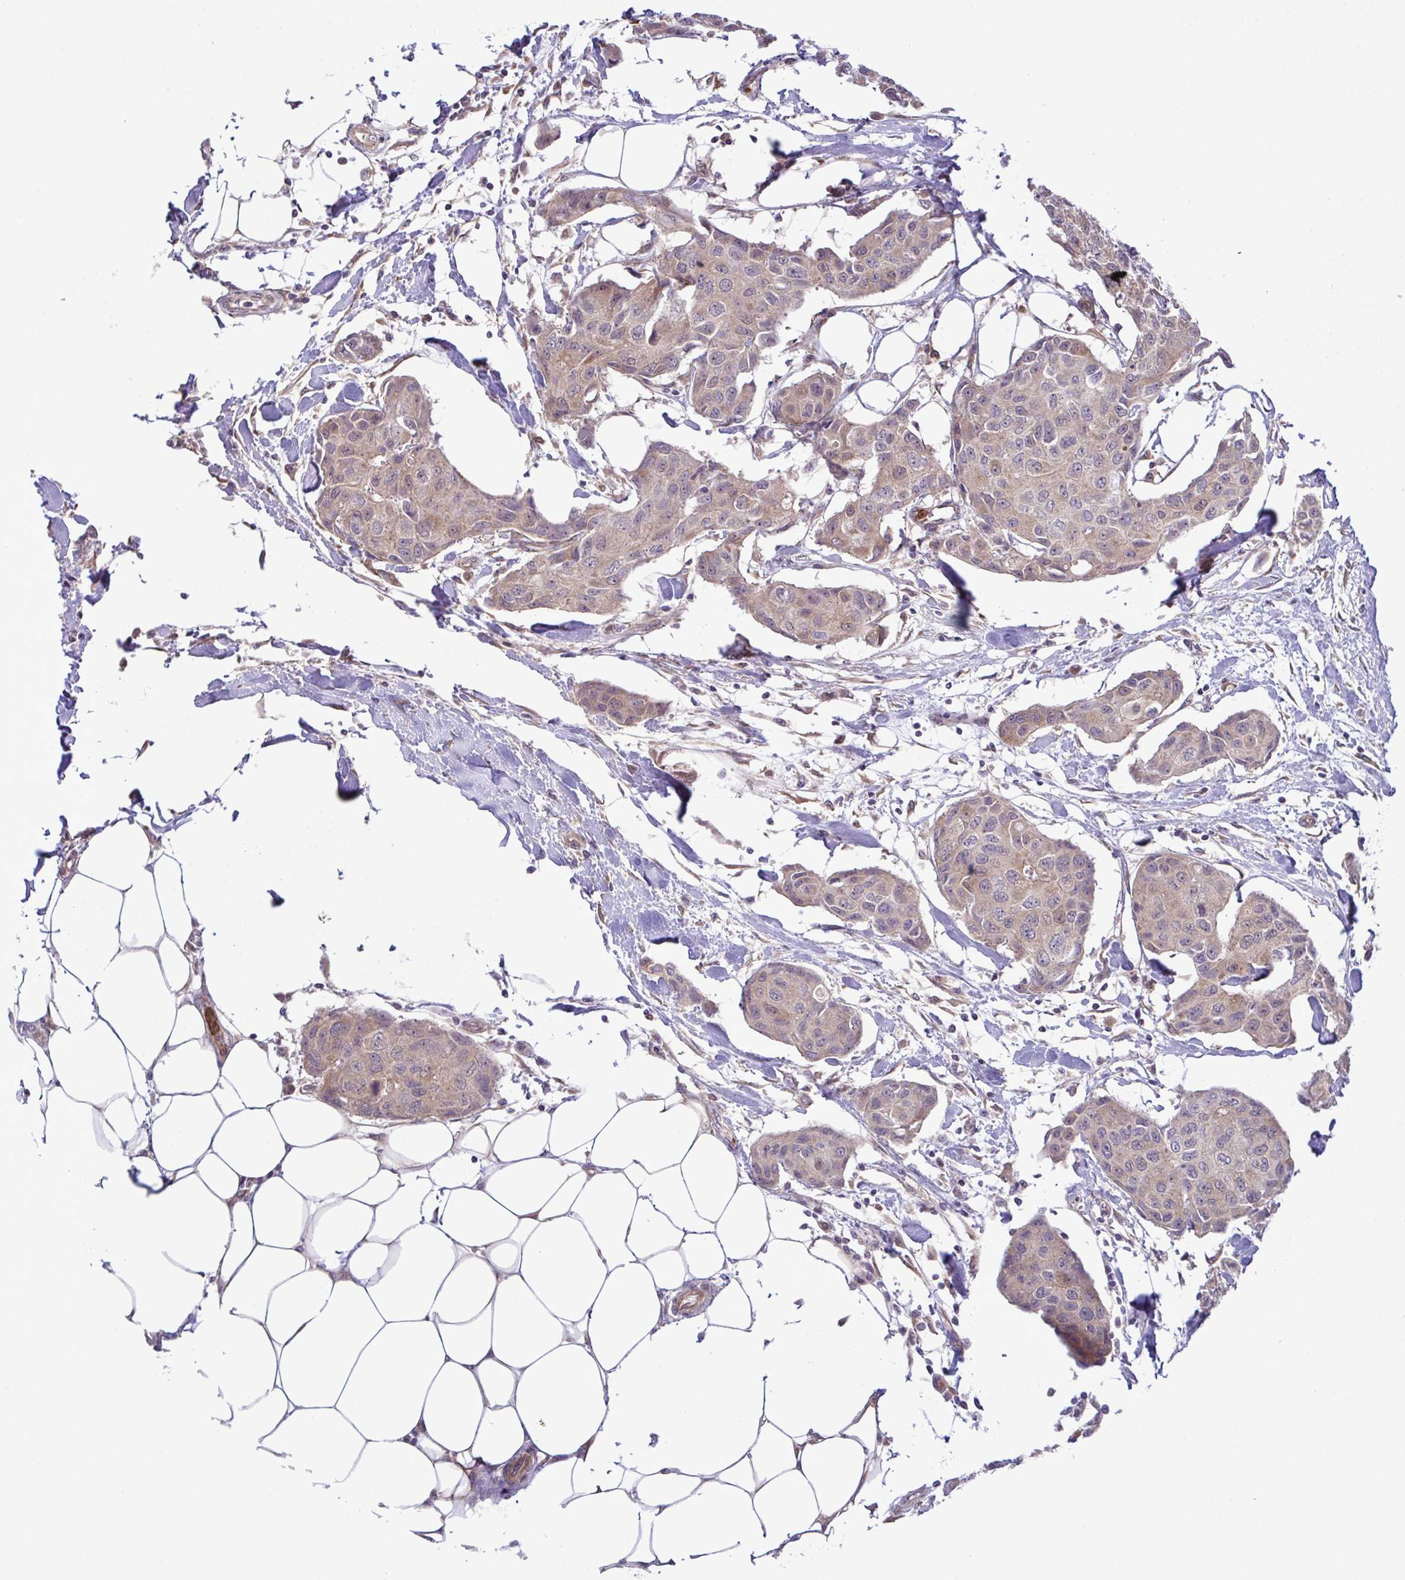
{"staining": {"intensity": "moderate", "quantity": ">75%", "location": "cytoplasmic/membranous,nuclear"}, "tissue": "breast cancer", "cell_type": "Tumor cells", "image_type": "cancer", "snomed": [{"axis": "morphology", "description": "Duct carcinoma"}, {"axis": "topography", "description": "Breast"}, {"axis": "topography", "description": "Lymph node"}], "caption": "An IHC histopathology image of neoplastic tissue is shown. Protein staining in brown shows moderate cytoplasmic/membranous and nuclear positivity in breast cancer (infiltrating ductal carcinoma) within tumor cells.", "gene": "CMPK1", "patient": {"sex": "female", "age": 80}}